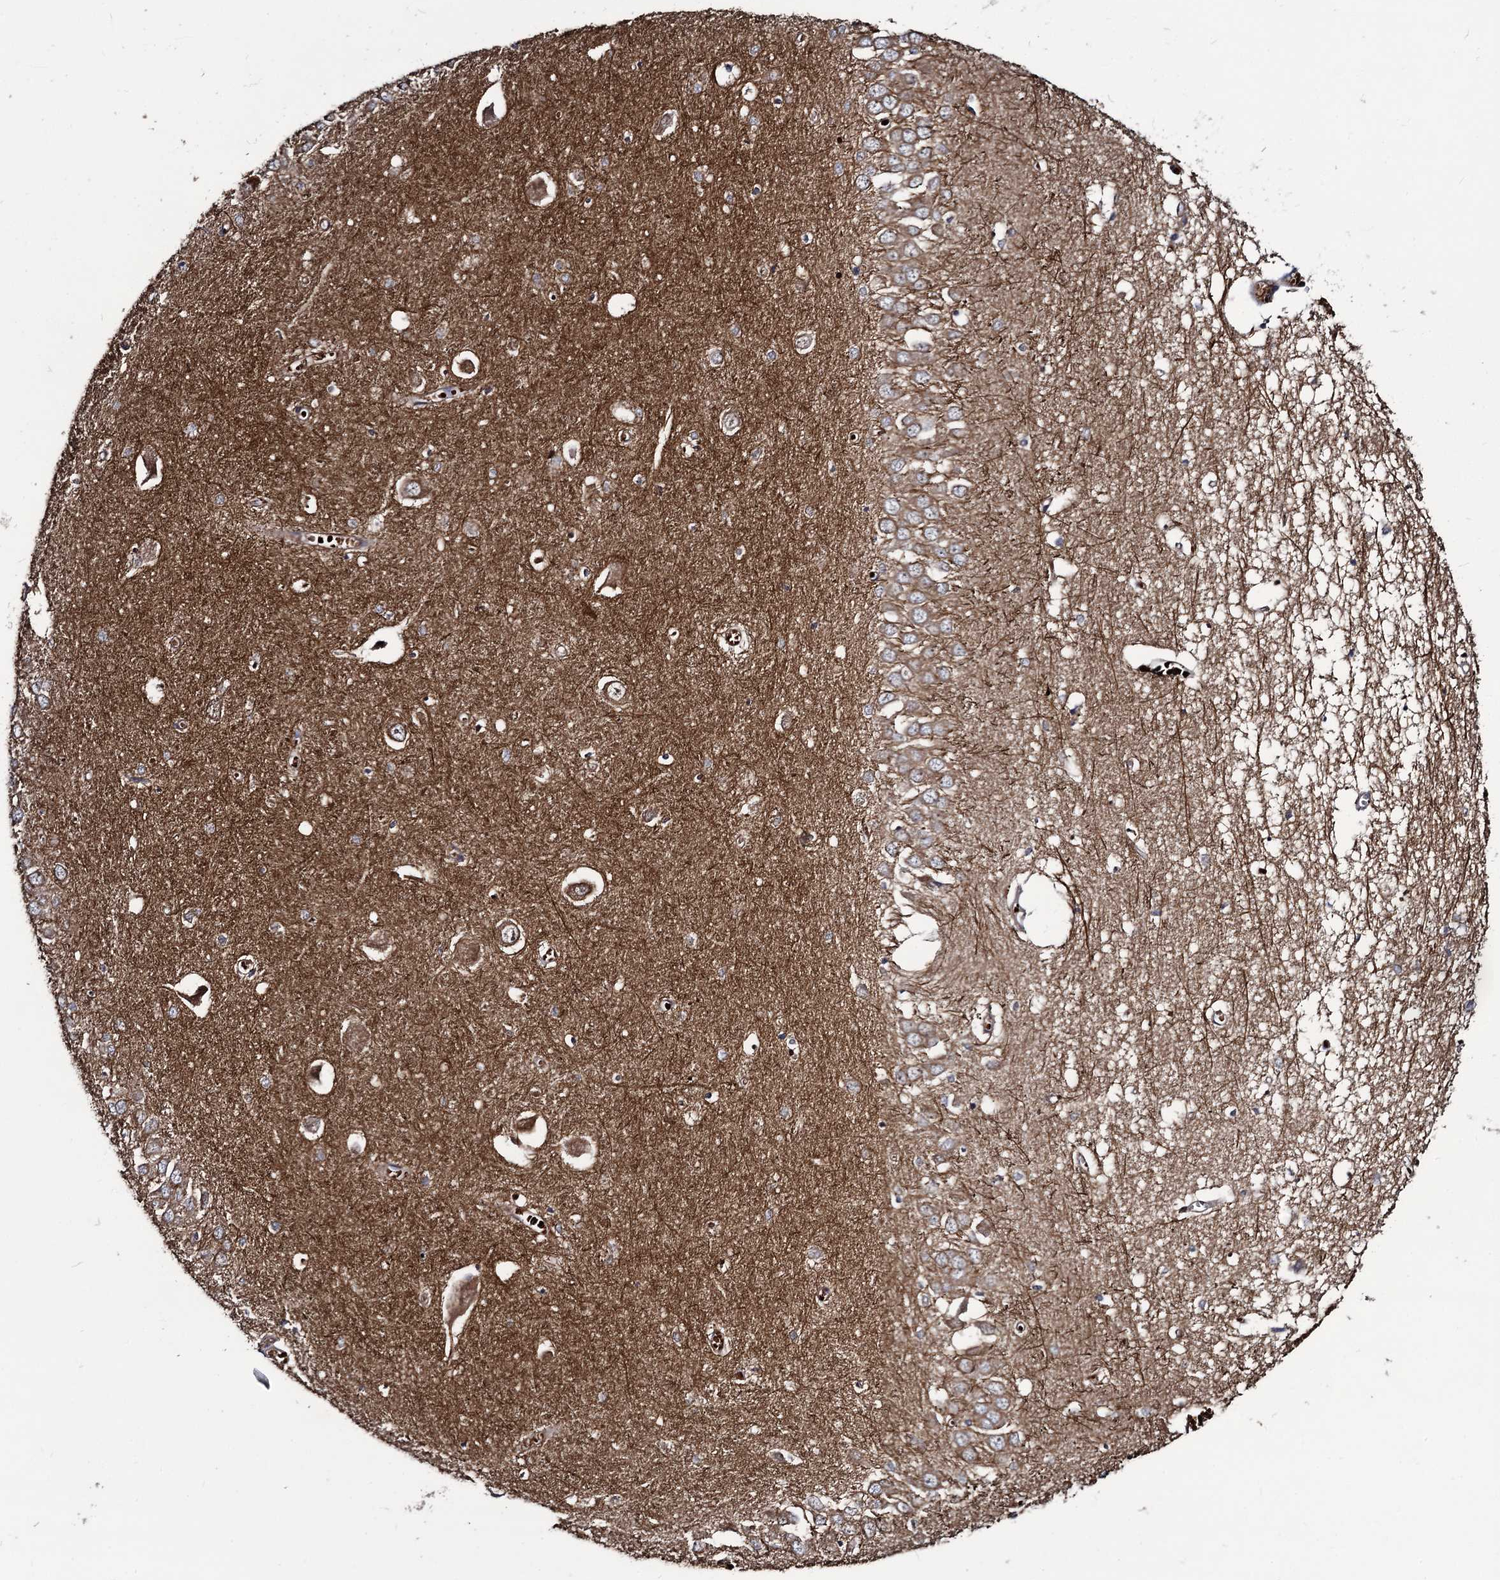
{"staining": {"intensity": "moderate", "quantity": "<25%", "location": "cytoplasmic/membranous"}, "tissue": "hippocampus", "cell_type": "Glial cells", "image_type": "normal", "snomed": [{"axis": "morphology", "description": "Normal tissue, NOS"}, {"axis": "topography", "description": "Hippocampus"}], "caption": "An IHC histopathology image of unremarkable tissue is shown. Protein staining in brown highlights moderate cytoplasmic/membranous positivity in hippocampus within glial cells. The staining was performed using DAB (3,3'-diaminobenzidine) to visualize the protein expression in brown, while the nuclei were stained in blue with hematoxylin (Magnification: 20x).", "gene": "KXD1", "patient": {"sex": "male", "age": 70}}